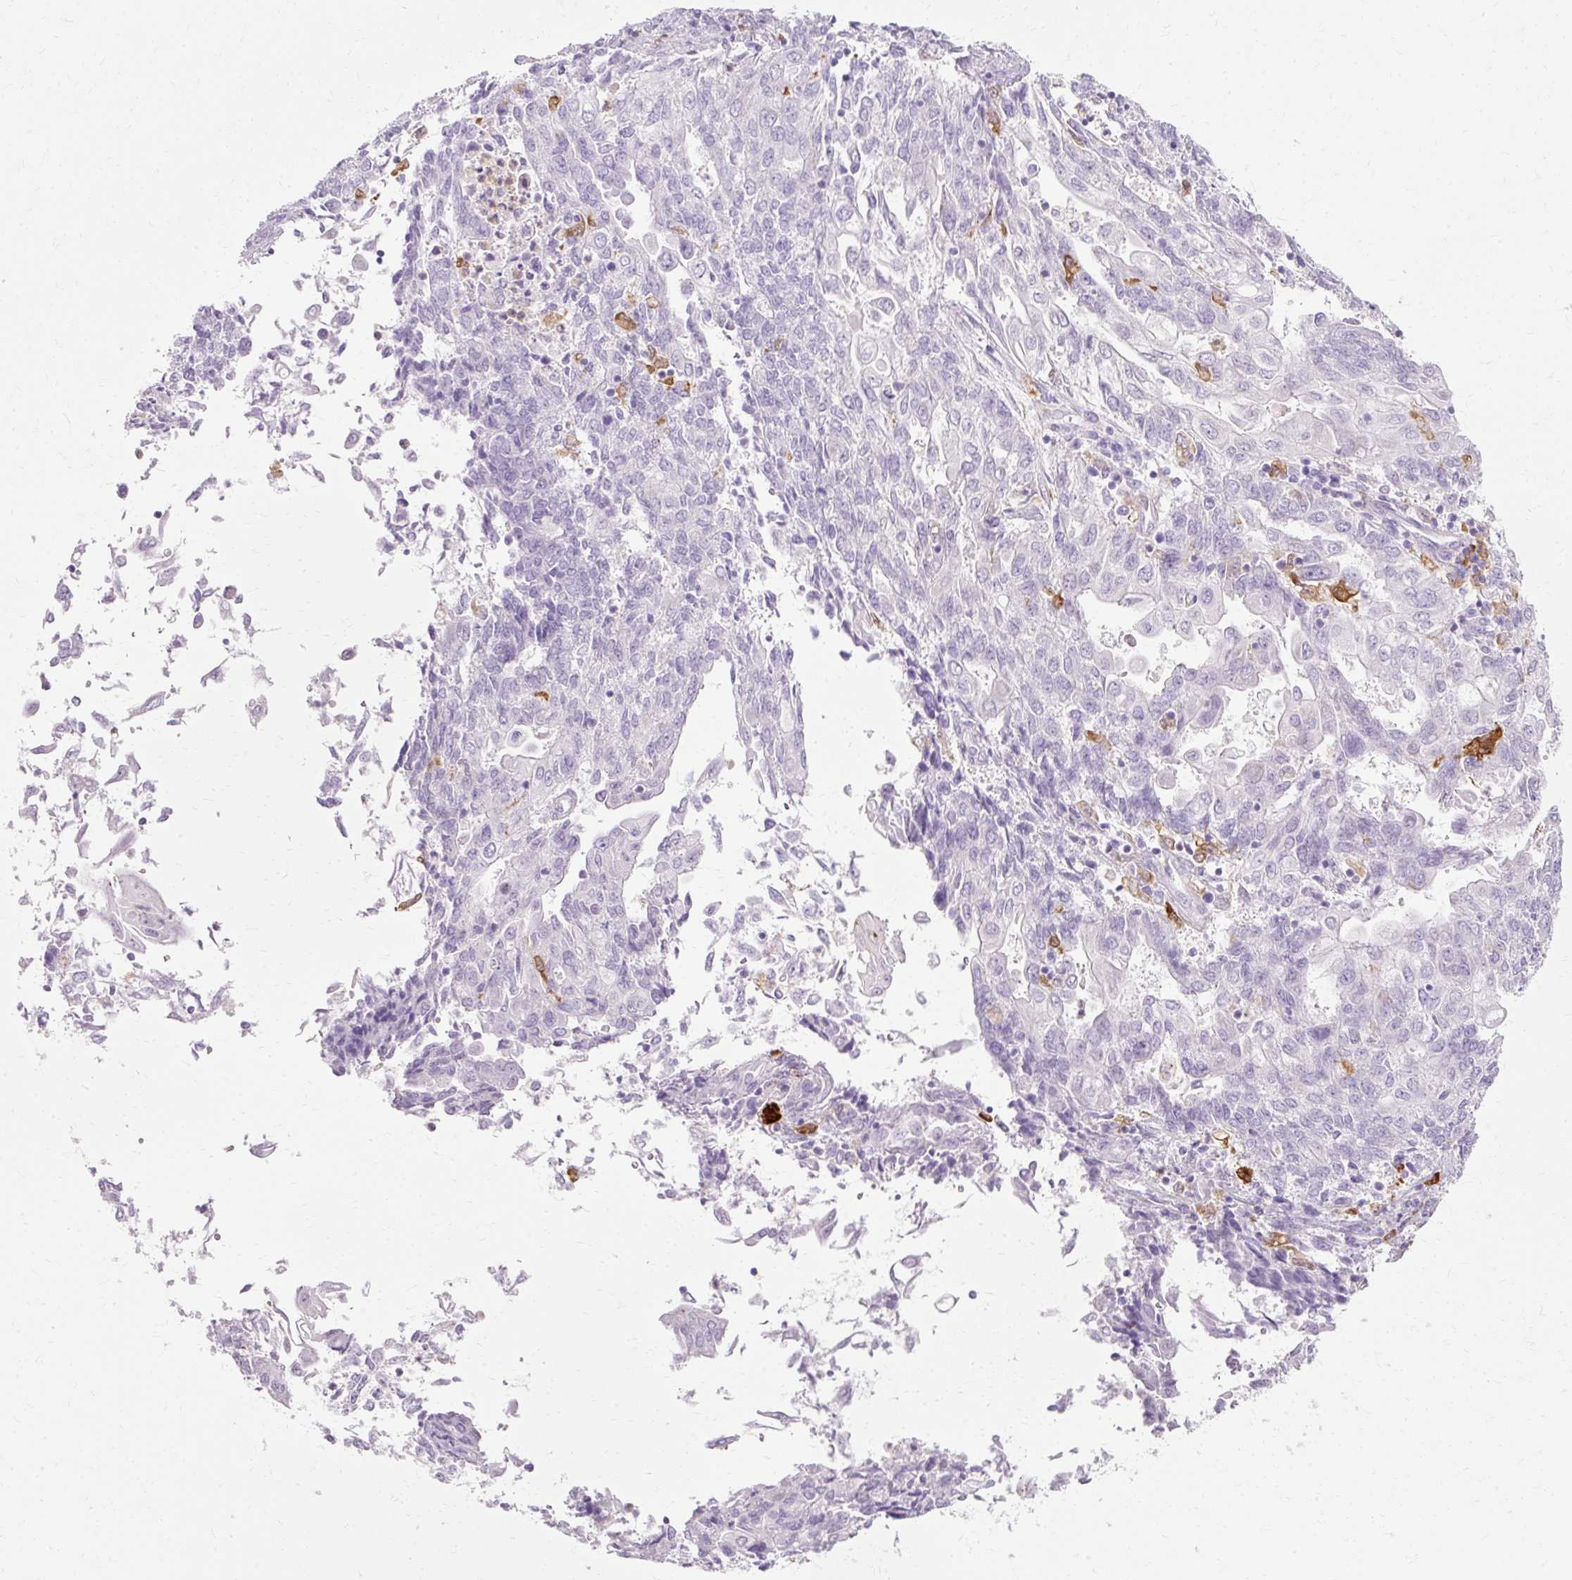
{"staining": {"intensity": "negative", "quantity": "none", "location": "none"}, "tissue": "endometrial cancer", "cell_type": "Tumor cells", "image_type": "cancer", "snomed": [{"axis": "morphology", "description": "Adenocarcinoma, NOS"}, {"axis": "topography", "description": "Endometrium"}], "caption": "Tumor cells show no significant positivity in endometrial cancer (adenocarcinoma). (DAB immunohistochemistry visualized using brightfield microscopy, high magnification).", "gene": "HSD11B1", "patient": {"sex": "female", "age": 54}}